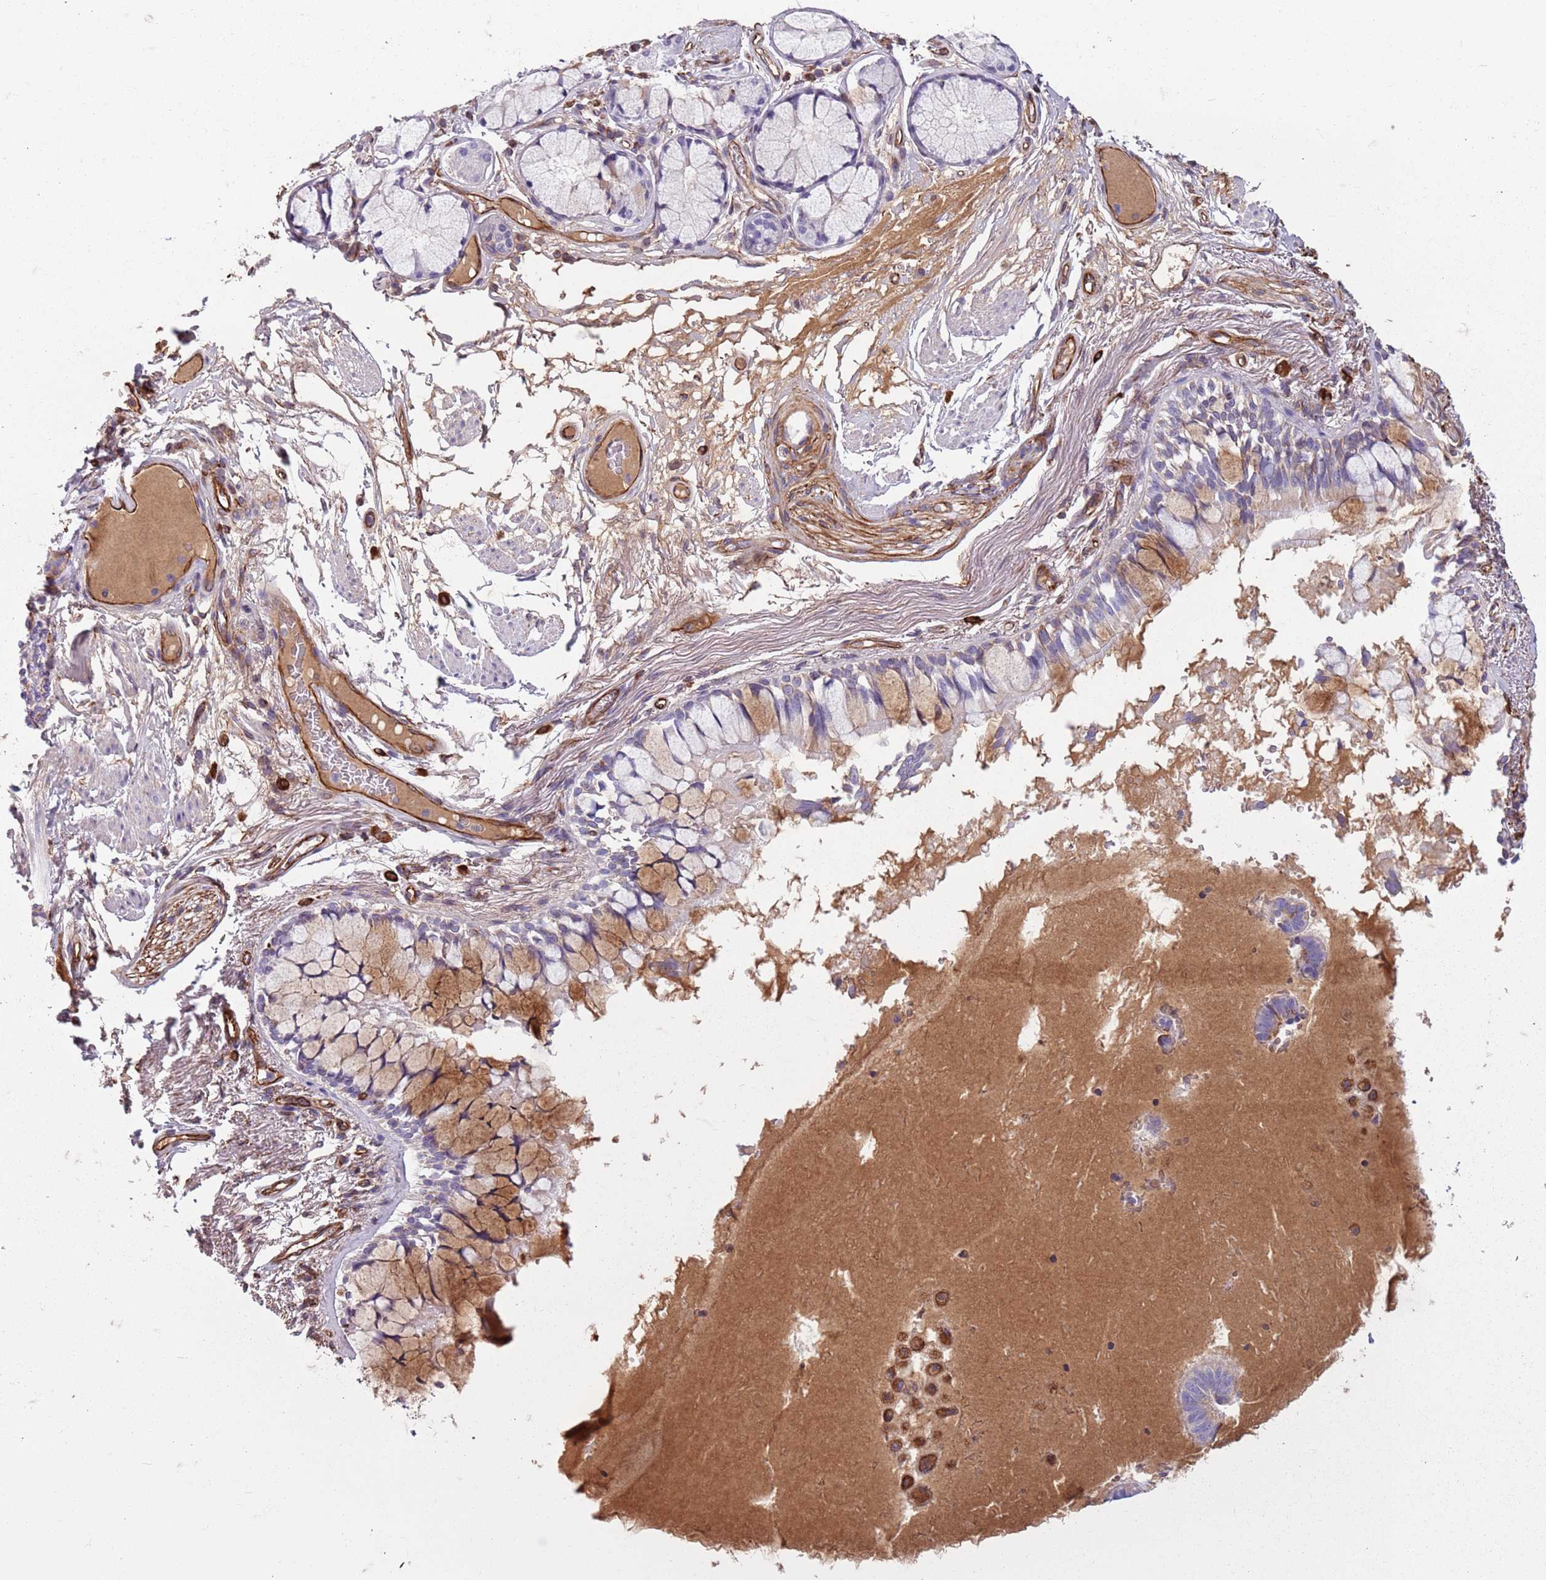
{"staining": {"intensity": "moderate", "quantity": "<25%", "location": "cytoplasmic/membranous"}, "tissue": "bronchus", "cell_type": "Respiratory epithelial cells", "image_type": "normal", "snomed": [{"axis": "morphology", "description": "Normal tissue, NOS"}, {"axis": "topography", "description": "Bronchus"}], "caption": "Respiratory epithelial cells show low levels of moderate cytoplasmic/membranous expression in approximately <25% of cells in benign bronchus. (IHC, brightfield microscopy, high magnification).", "gene": "TAS2R38", "patient": {"sex": "male", "age": 70}}